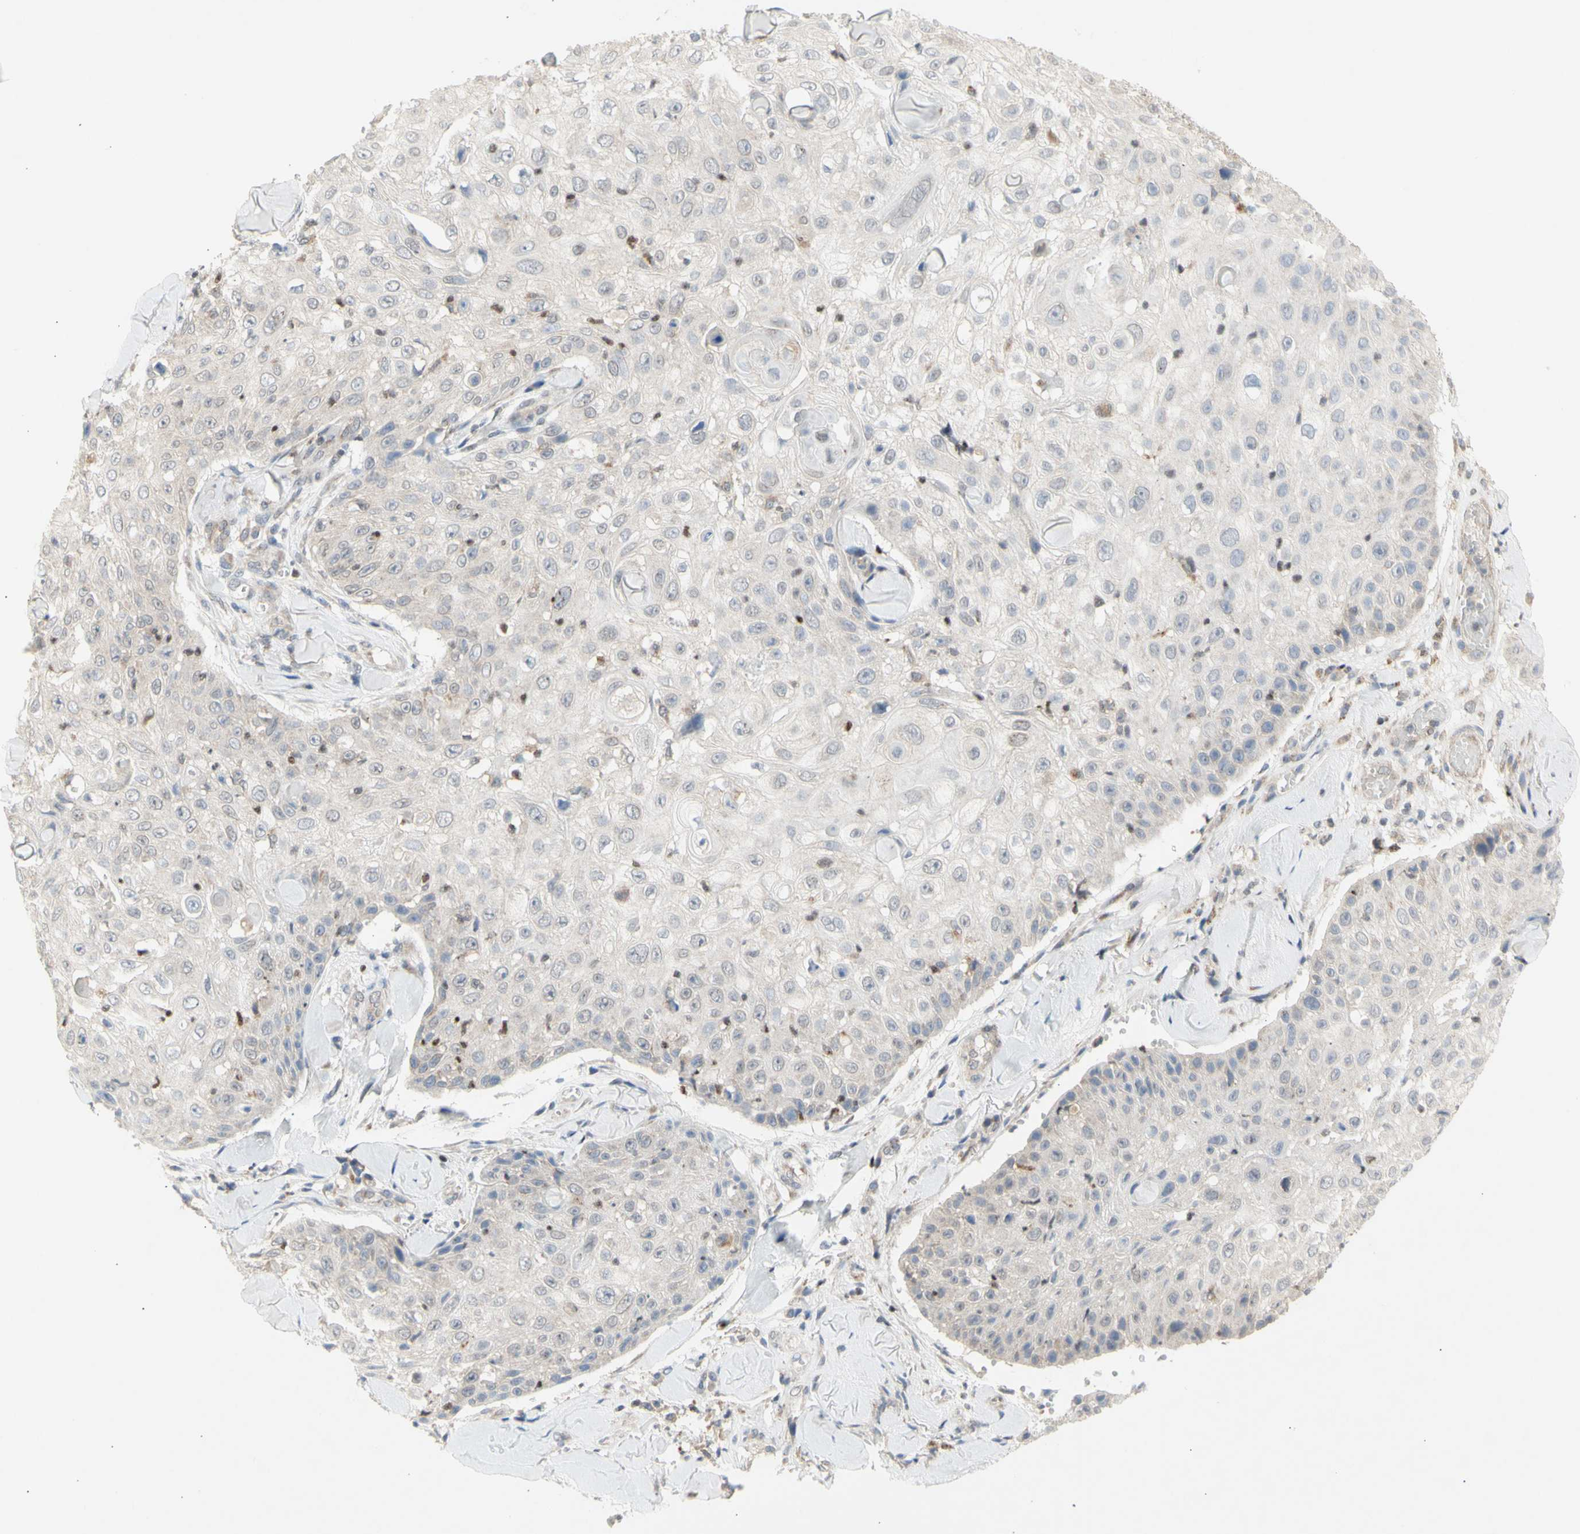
{"staining": {"intensity": "negative", "quantity": "none", "location": "none"}, "tissue": "skin cancer", "cell_type": "Tumor cells", "image_type": "cancer", "snomed": [{"axis": "morphology", "description": "Squamous cell carcinoma, NOS"}, {"axis": "topography", "description": "Skin"}], "caption": "Skin cancer (squamous cell carcinoma) stained for a protein using IHC demonstrates no expression tumor cells.", "gene": "NLRP1", "patient": {"sex": "male", "age": 86}}